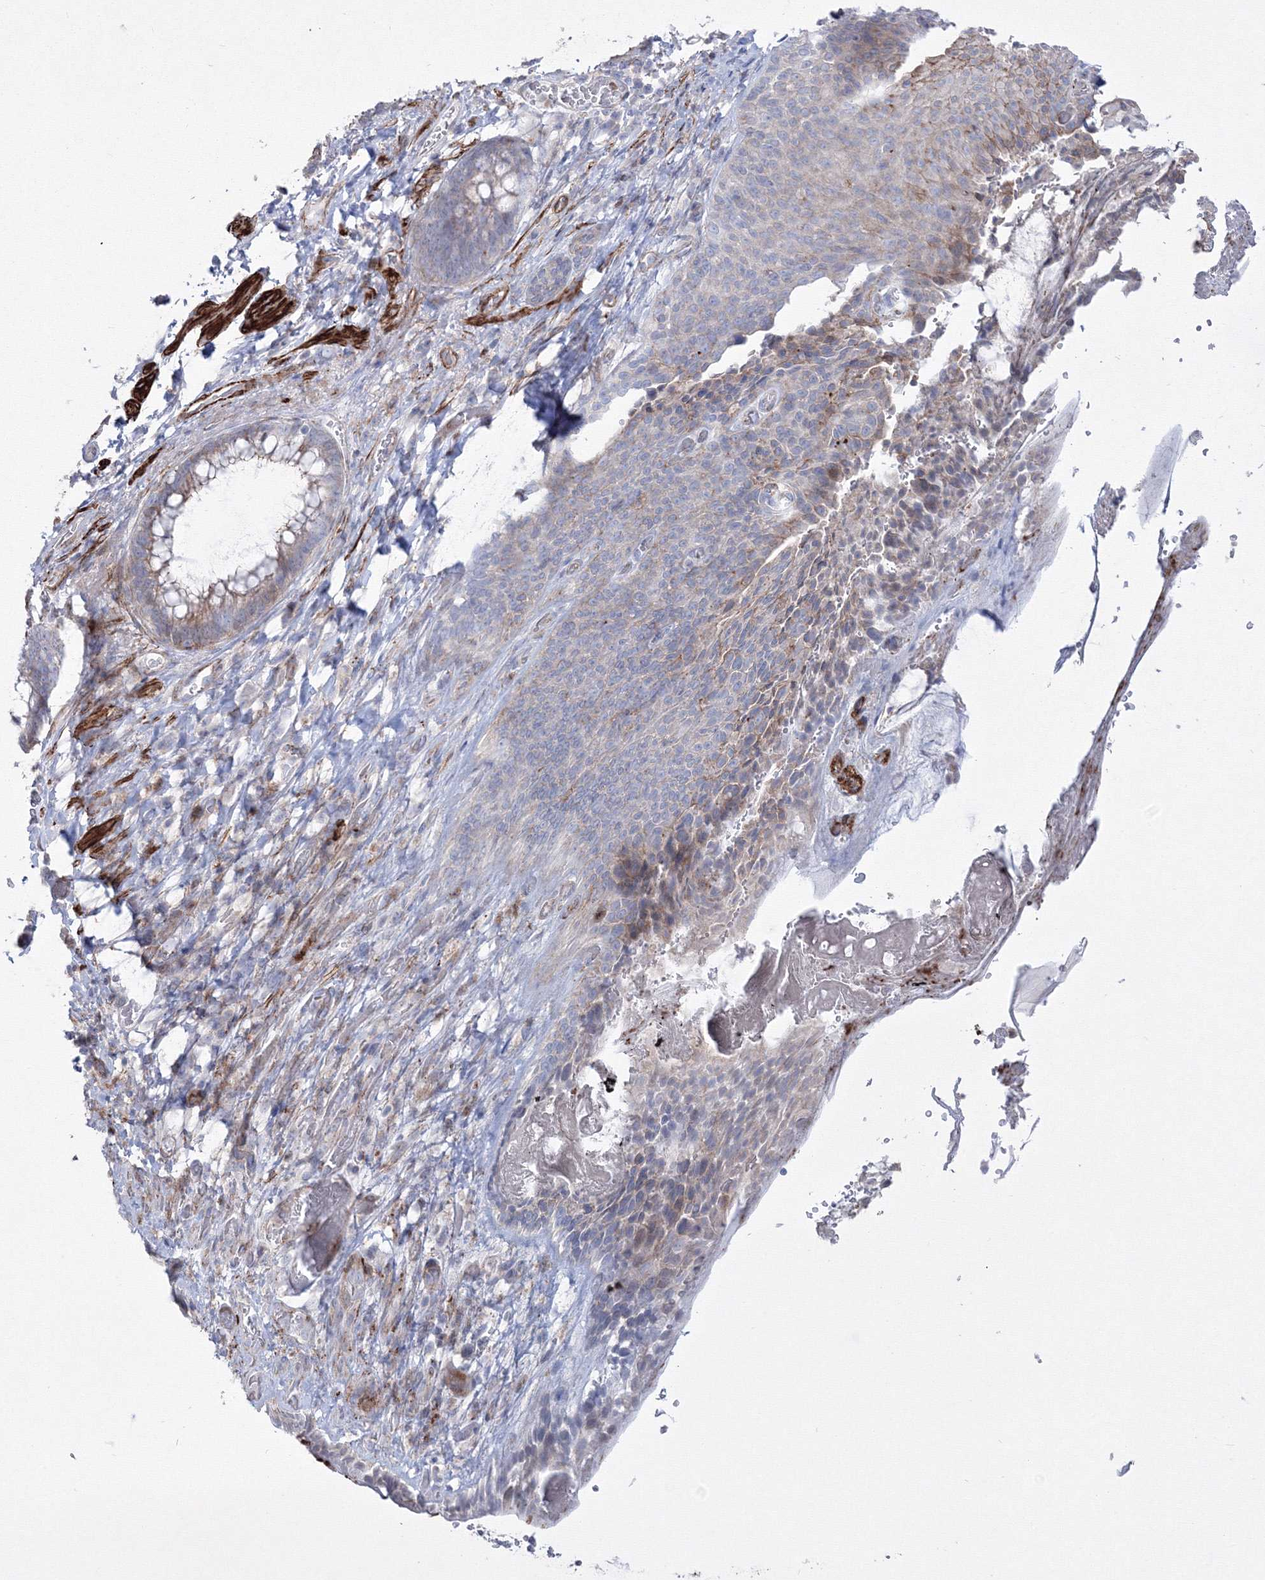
{"staining": {"intensity": "negative", "quantity": "none", "location": "none"}, "tissue": "melanoma", "cell_type": "Tumor cells", "image_type": "cancer", "snomed": [{"axis": "morphology", "description": "Malignant melanoma, NOS"}, {"axis": "topography", "description": "Rectum"}], "caption": "The photomicrograph demonstrates no staining of tumor cells in melanoma.", "gene": "GPR82", "patient": {"sex": "female", "age": 81}}